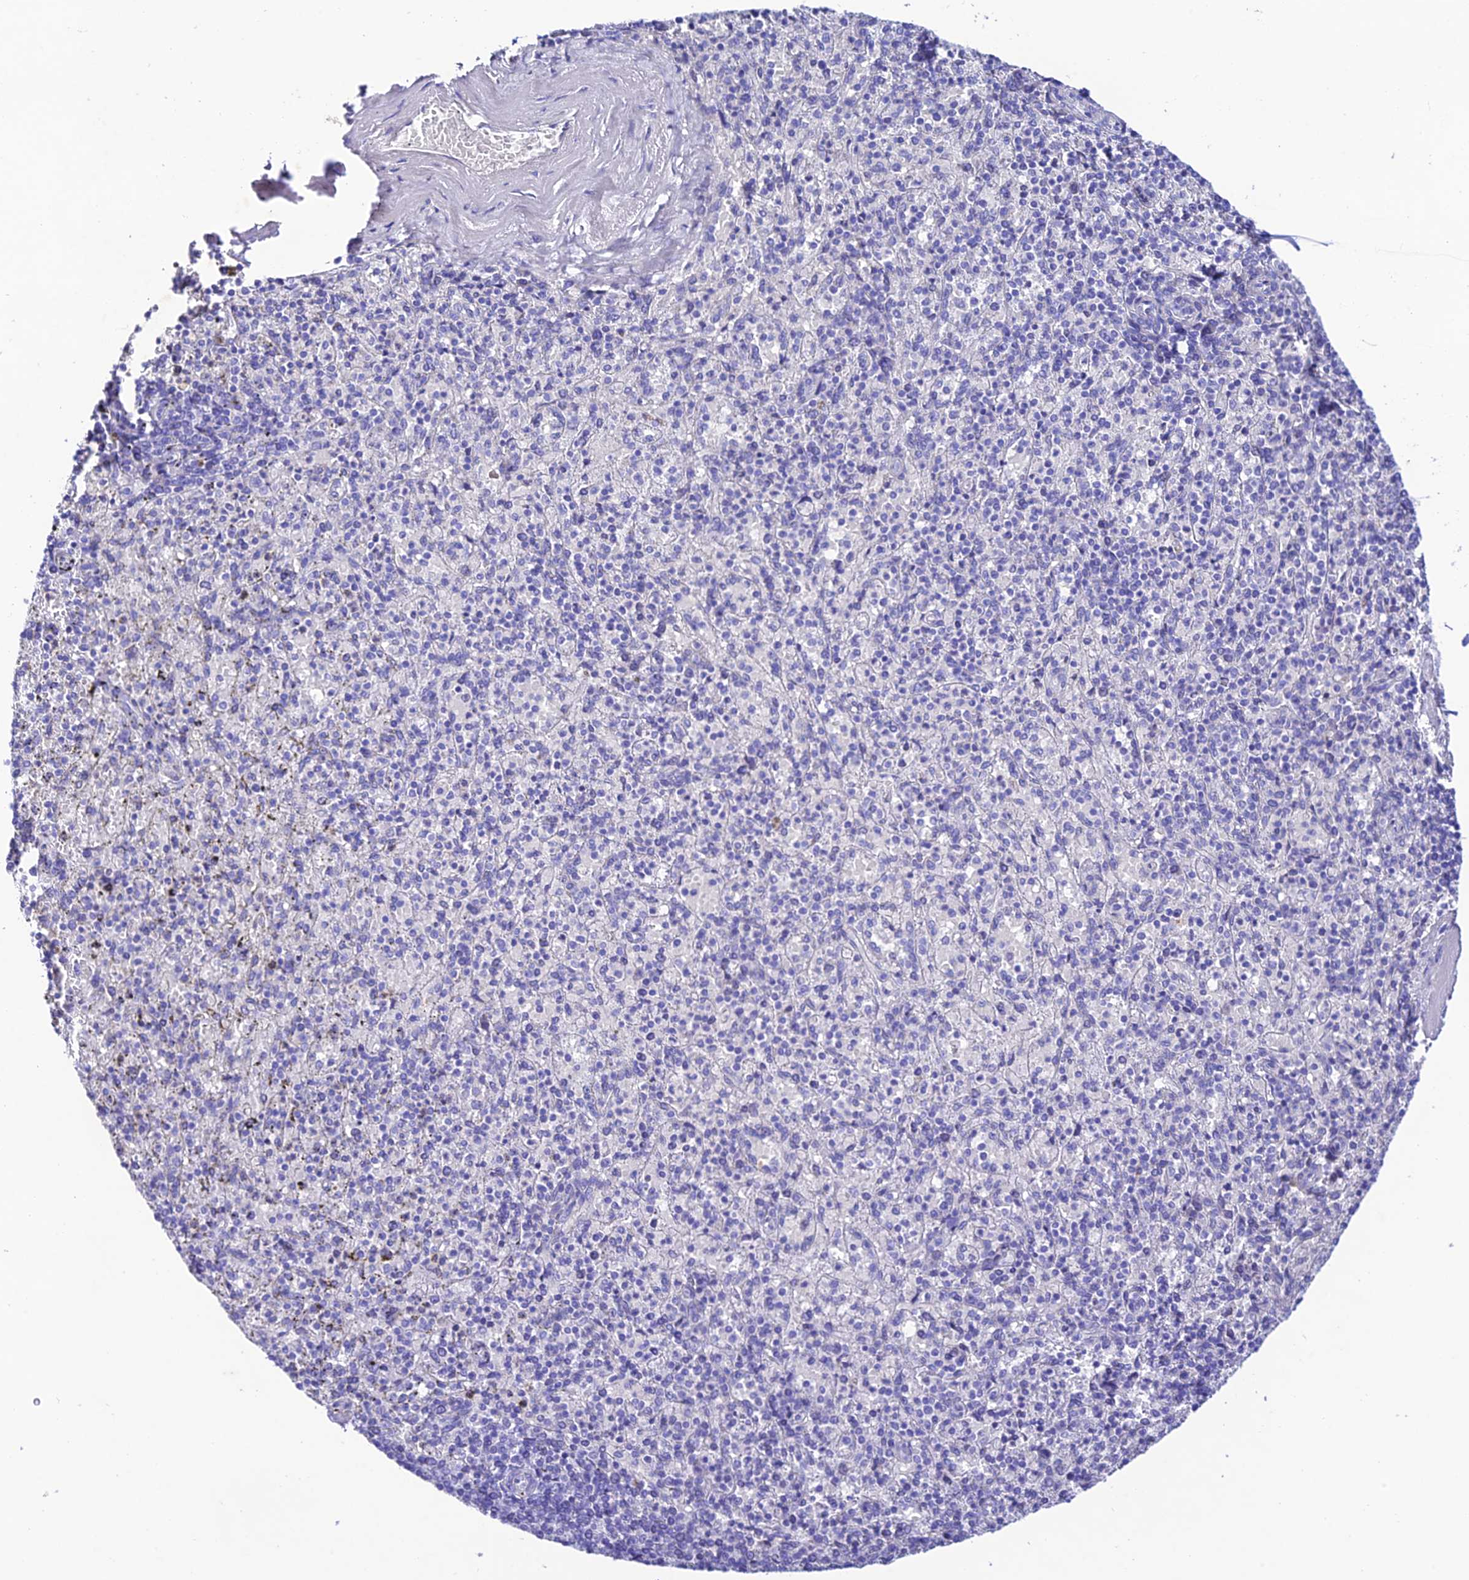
{"staining": {"intensity": "negative", "quantity": "none", "location": "none"}, "tissue": "spleen", "cell_type": "Cells in red pulp", "image_type": "normal", "snomed": [{"axis": "morphology", "description": "Normal tissue, NOS"}, {"axis": "topography", "description": "Spleen"}], "caption": "An immunohistochemistry photomicrograph of normal spleen is shown. There is no staining in cells in red pulp of spleen.", "gene": "NLRP6", "patient": {"sex": "male", "age": 82}}